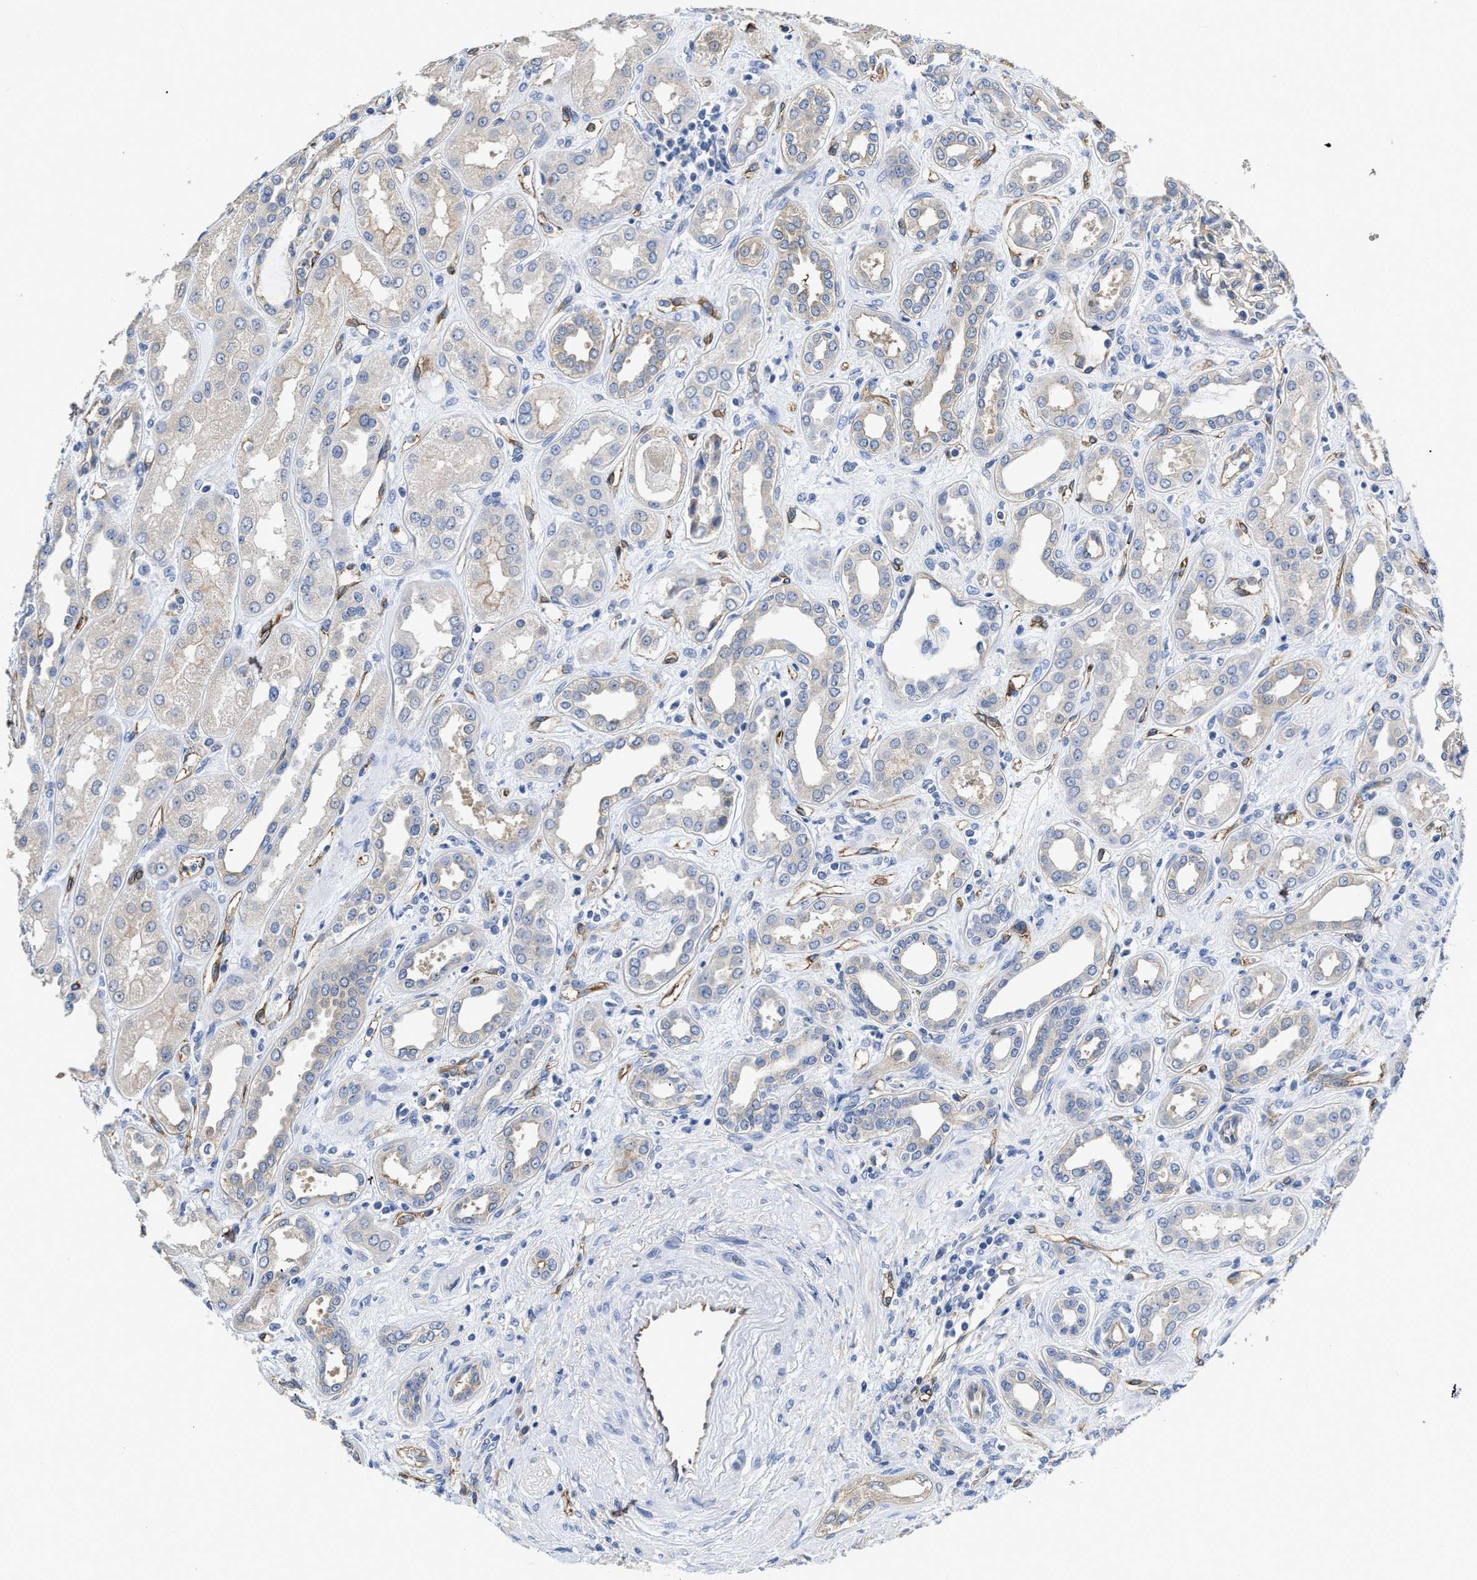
{"staining": {"intensity": "weak", "quantity": "<25%", "location": "cytoplasmic/membranous"}, "tissue": "kidney", "cell_type": "Cells in glomeruli", "image_type": "normal", "snomed": [{"axis": "morphology", "description": "Normal tissue, NOS"}, {"axis": "topography", "description": "Kidney"}], "caption": "Cells in glomeruli show no significant protein expression in benign kidney.", "gene": "C22orf42", "patient": {"sex": "male", "age": 59}}